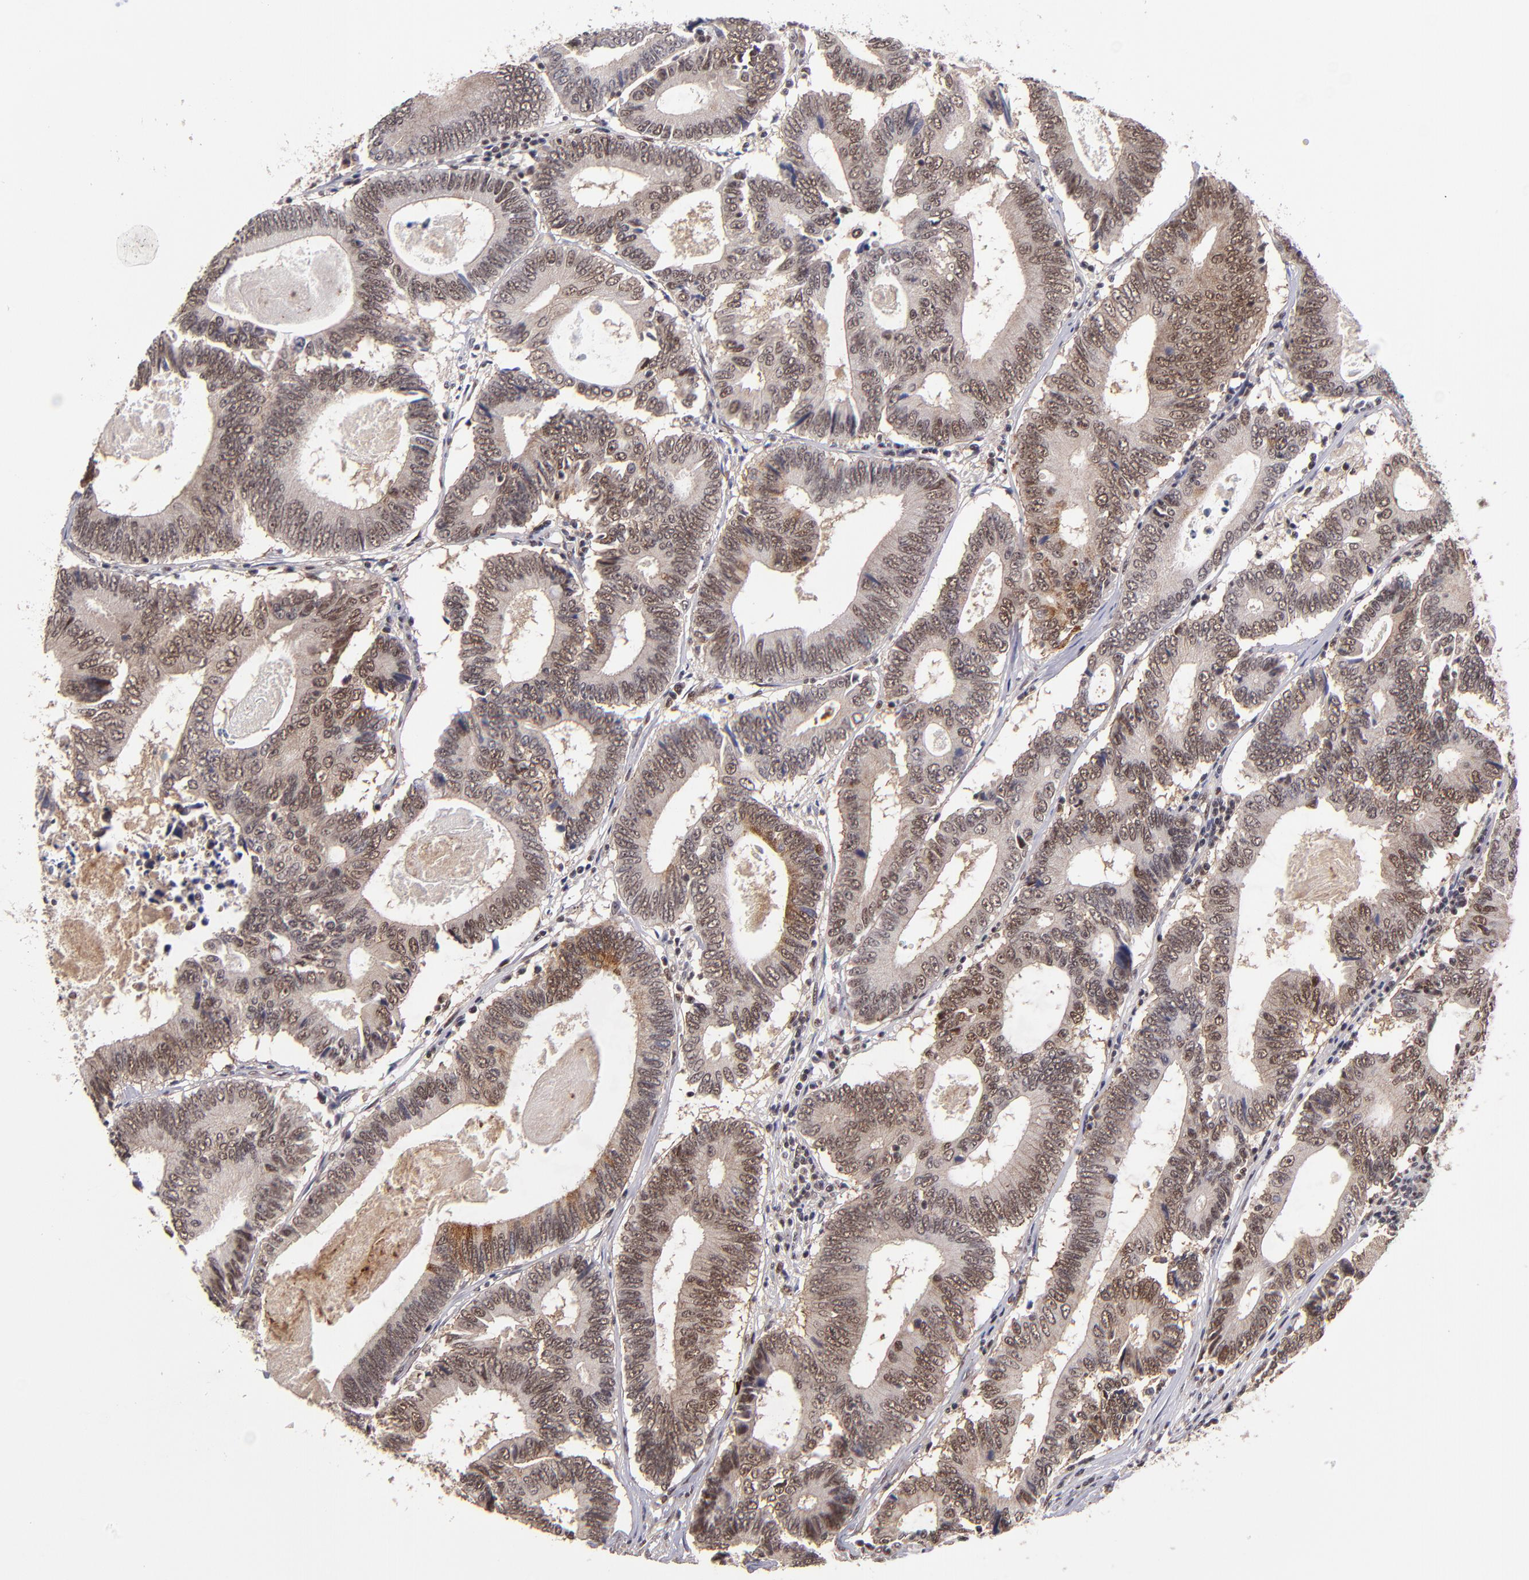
{"staining": {"intensity": "moderate", "quantity": ">75%", "location": "nuclear"}, "tissue": "colorectal cancer", "cell_type": "Tumor cells", "image_type": "cancer", "snomed": [{"axis": "morphology", "description": "Adenocarcinoma, NOS"}, {"axis": "topography", "description": "Colon"}], "caption": "A brown stain labels moderate nuclear expression of a protein in human colorectal cancer tumor cells. Immunohistochemistry (ihc) stains the protein in brown and the nuclei are stained blue.", "gene": "EP300", "patient": {"sex": "female", "age": 78}}